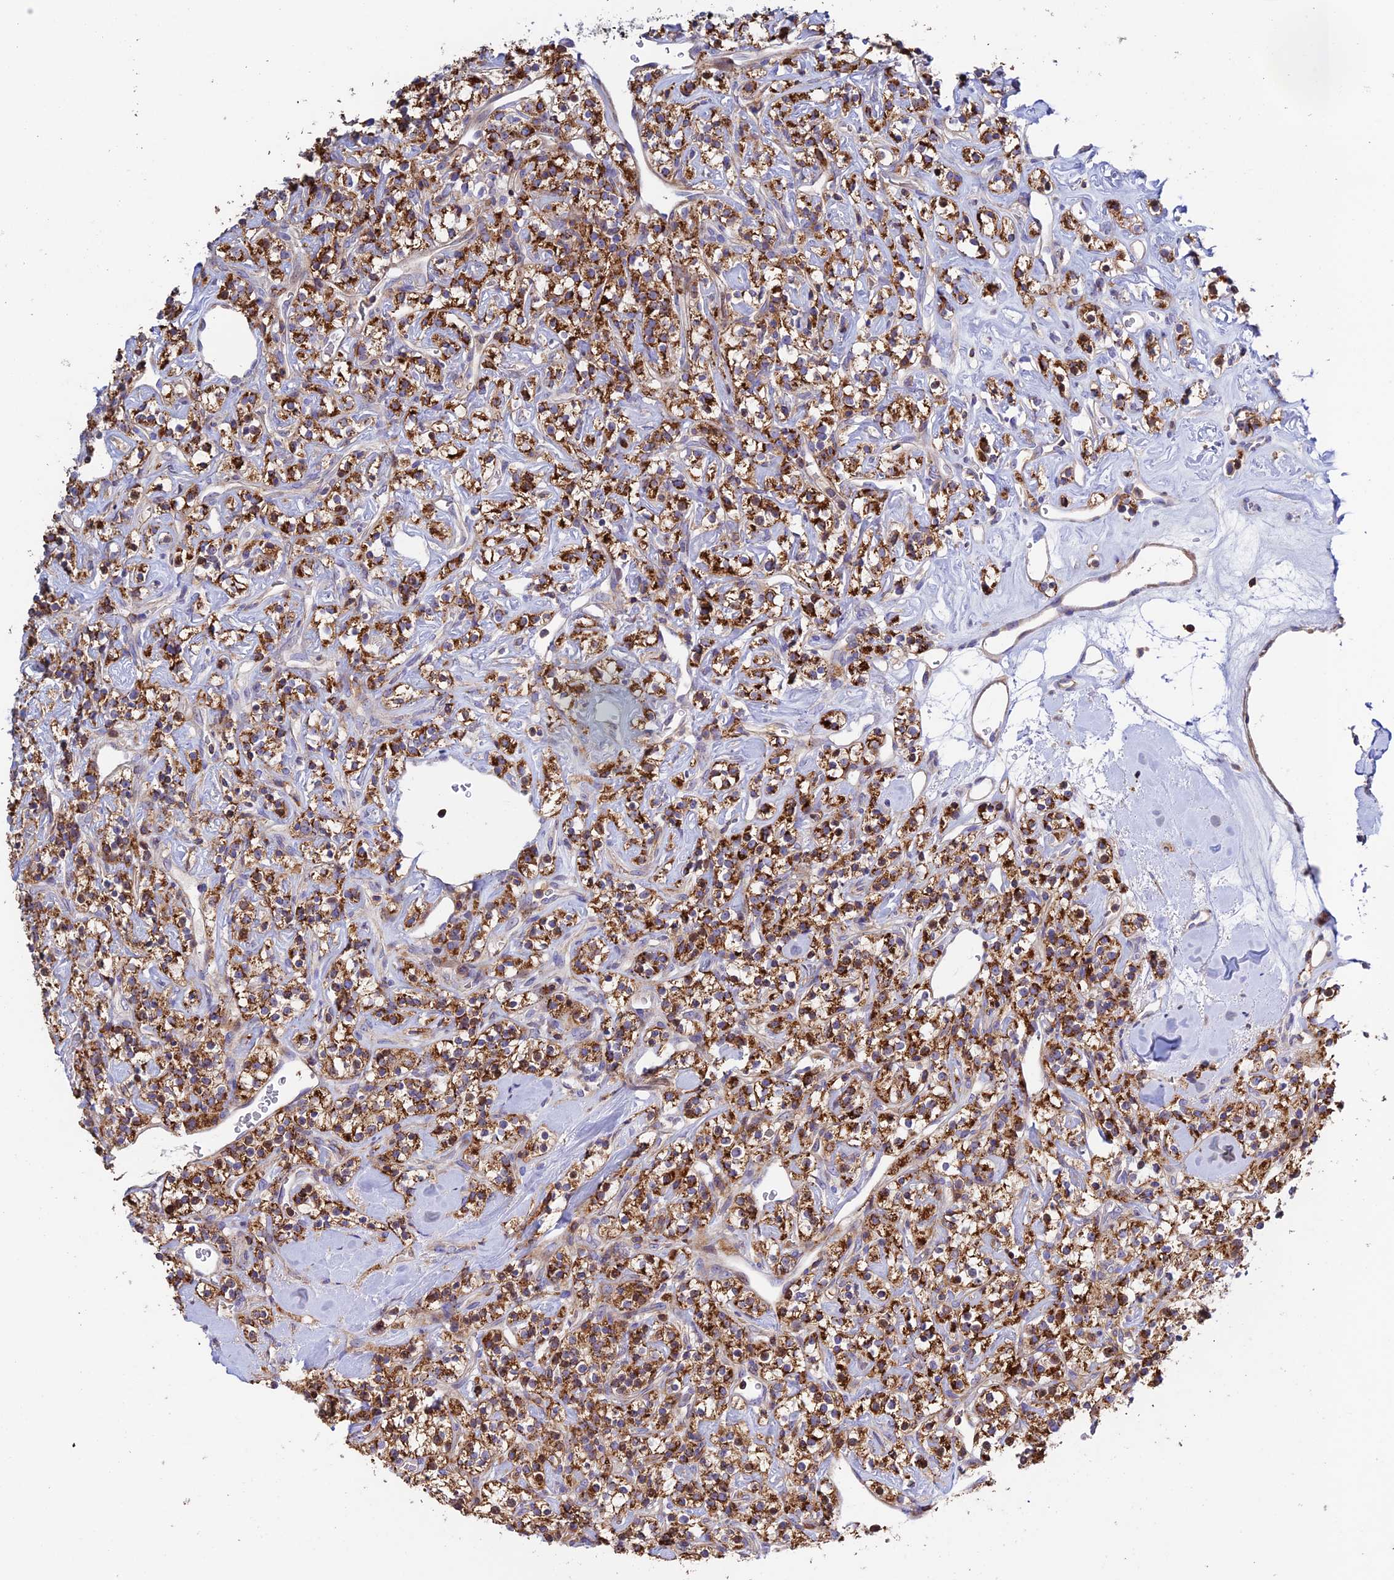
{"staining": {"intensity": "strong", "quantity": ">75%", "location": "cytoplasmic/membranous"}, "tissue": "renal cancer", "cell_type": "Tumor cells", "image_type": "cancer", "snomed": [{"axis": "morphology", "description": "Adenocarcinoma, NOS"}, {"axis": "topography", "description": "Kidney"}], "caption": "Approximately >75% of tumor cells in human adenocarcinoma (renal) demonstrate strong cytoplasmic/membranous protein staining as visualized by brown immunohistochemical staining.", "gene": "PRIM1", "patient": {"sex": "male", "age": 77}}